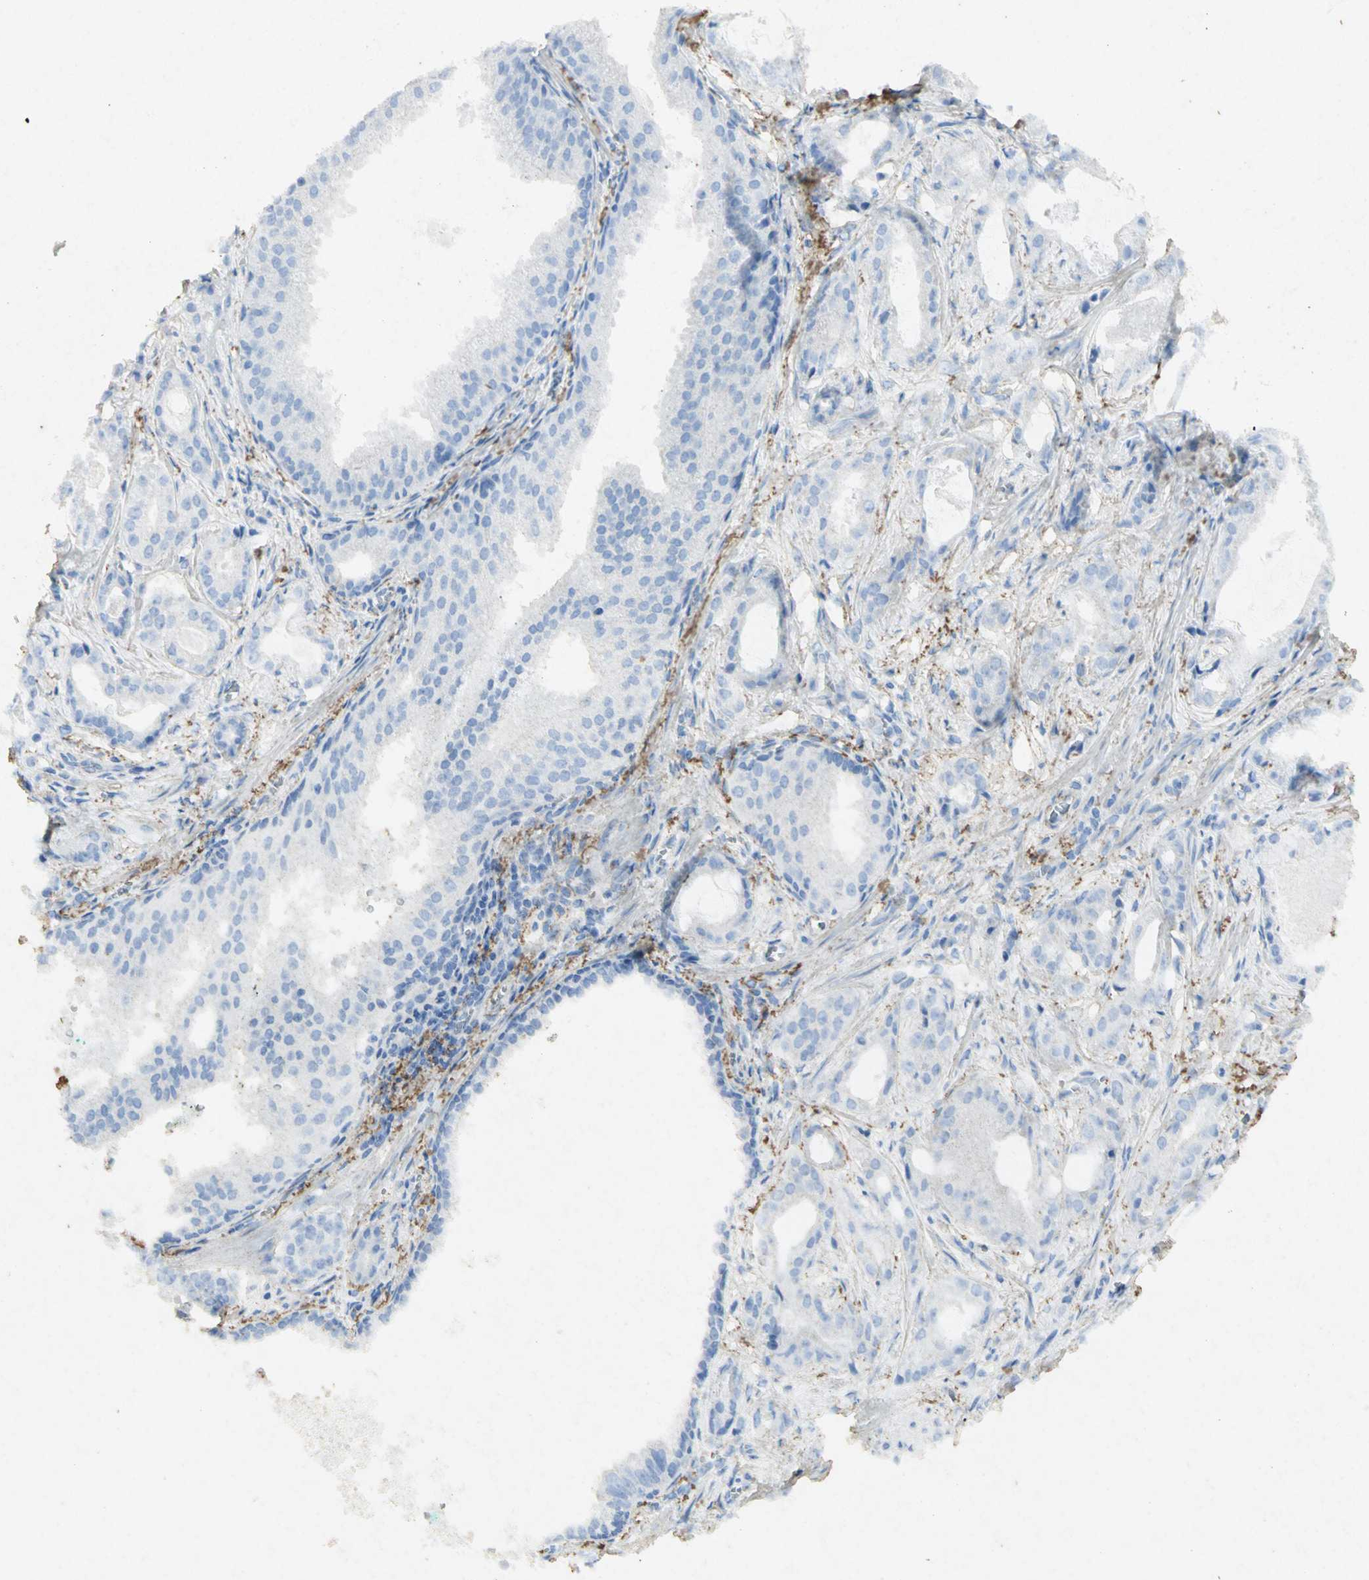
{"staining": {"intensity": "negative", "quantity": "none", "location": "none"}, "tissue": "prostate cancer", "cell_type": "Tumor cells", "image_type": "cancer", "snomed": [{"axis": "morphology", "description": "Adenocarcinoma, Low grade"}, {"axis": "topography", "description": "Prostate"}], "caption": "This is a image of immunohistochemistry staining of prostate low-grade adenocarcinoma, which shows no positivity in tumor cells. (DAB IHC with hematoxylin counter stain).", "gene": "ASB9", "patient": {"sex": "male", "age": 59}}